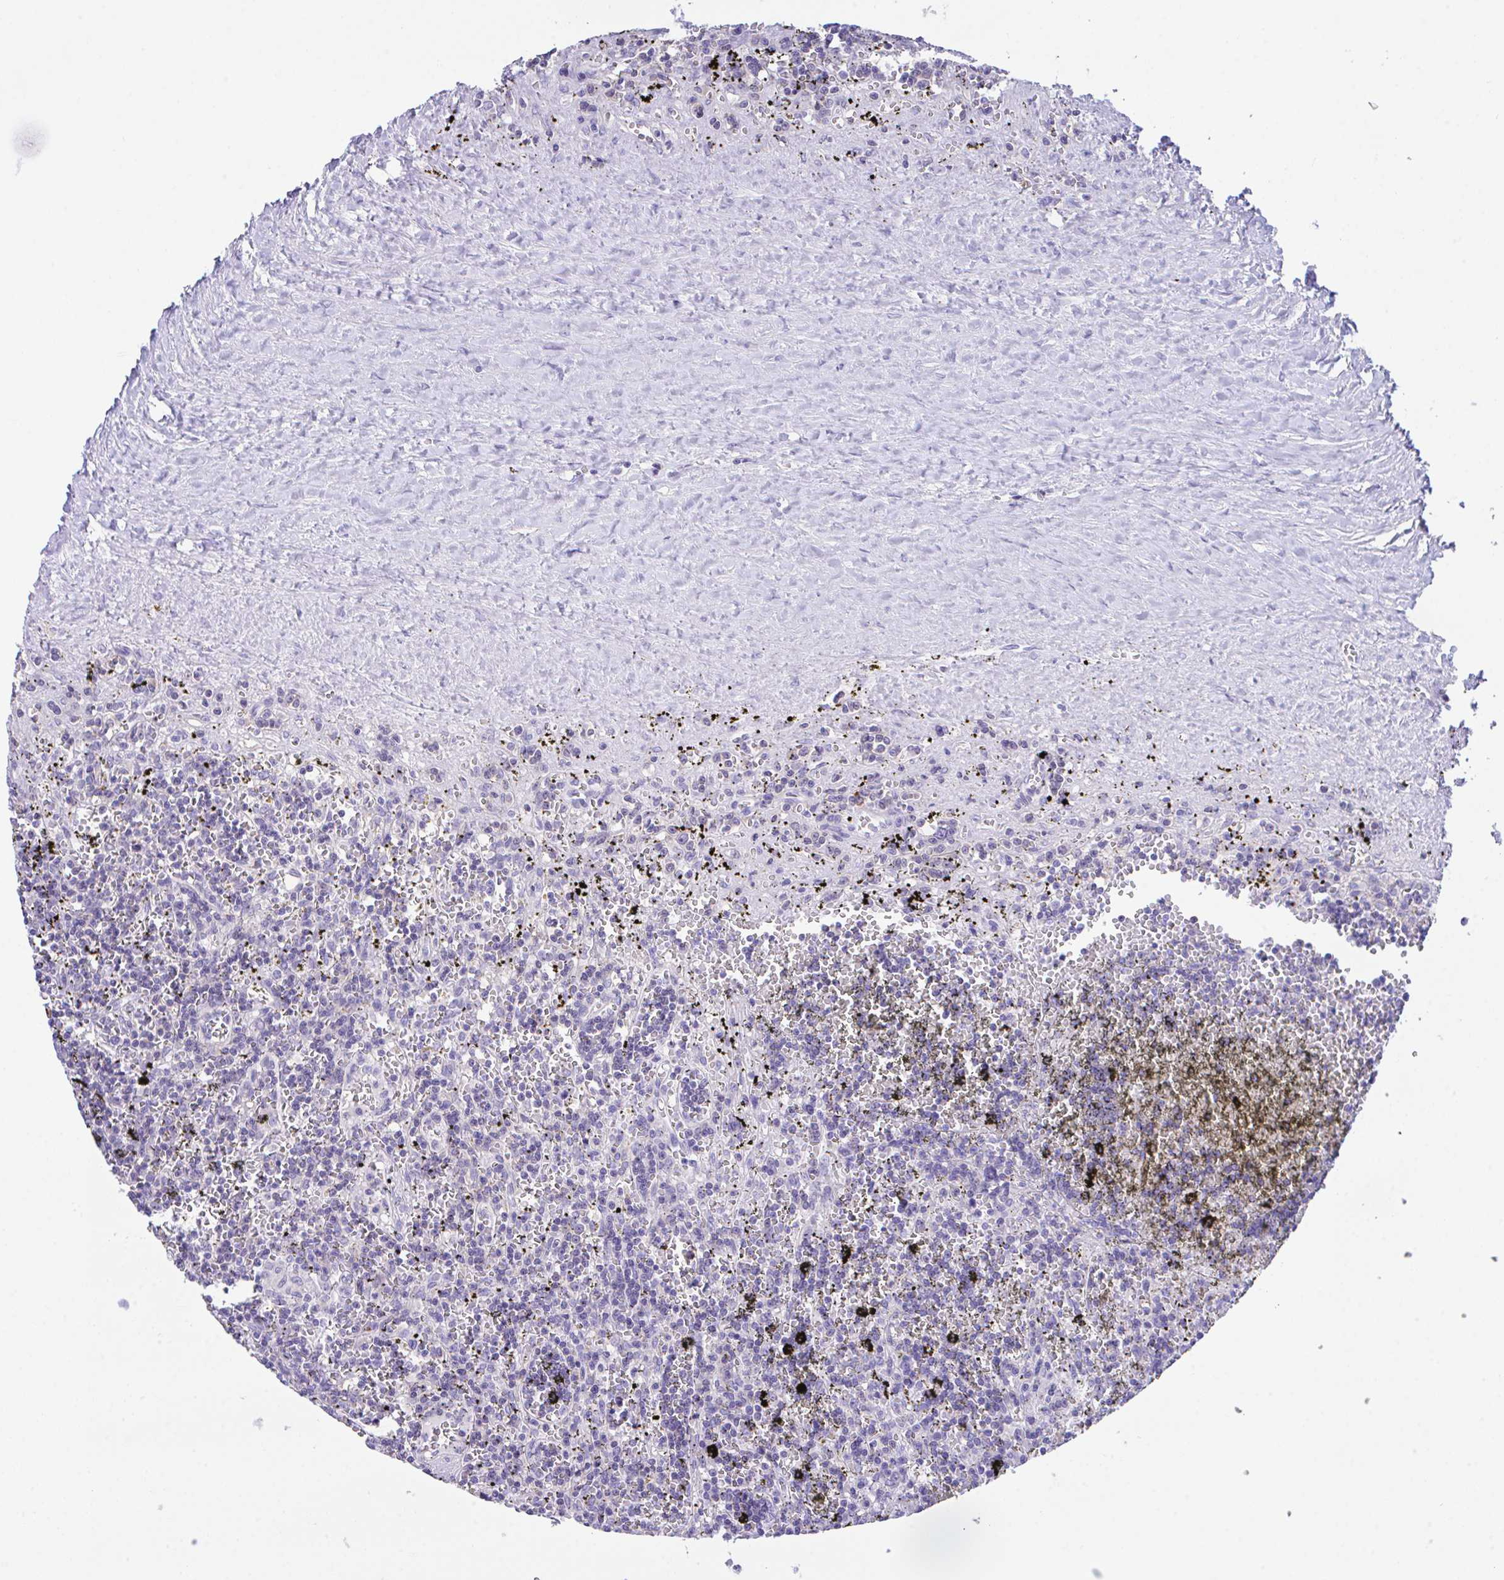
{"staining": {"intensity": "negative", "quantity": "none", "location": "none"}, "tissue": "lymphoma", "cell_type": "Tumor cells", "image_type": "cancer", "snomed": [{"axis": "morphology", "description": "Malignant lymphoma, non-Hodgkin's type, Low grade"}, {"axis": "topography", "description": "Spleen"}], "caption": "An image of lymphoma stained for a protein exhibits no brown staining in tumor cells.", "gene": "HOXB4", "patient": {"sex": "male", "age": 60}}